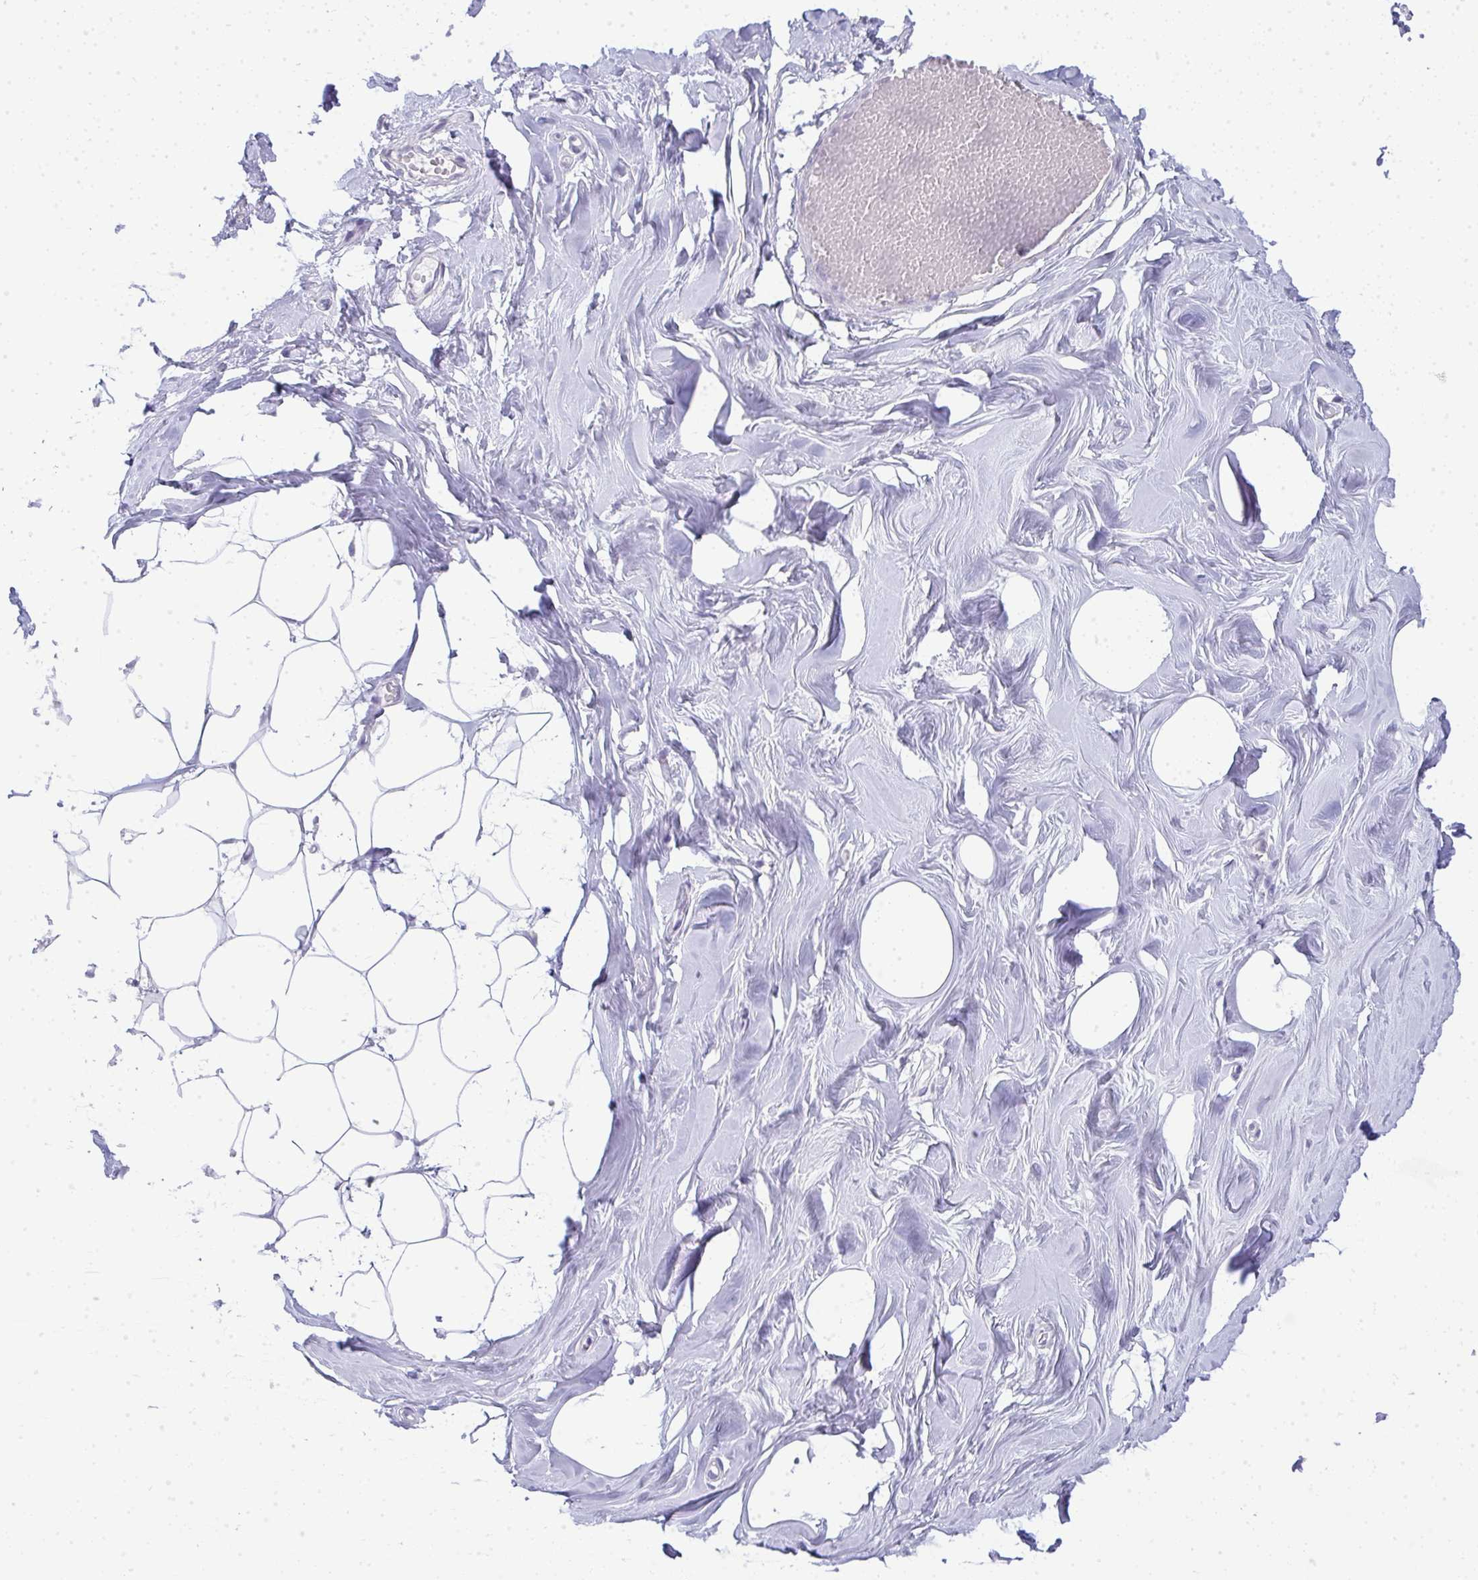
{"staining": {"intensity": "negative", "quantity": "none", "location": "none"}, "tissue": "breast", "cell_type": "Adipocytes", "image_type": "normal", "snomed": [{"axis": "morphology", "description": "Normal tissue, NOS"}, {"axis": "topography", "description": "Breast"}], "caption": "Immunohistochemical staining of benign human breast shows no significant staining in adipocytes.", "gene": "VPS4B", "patient": {"sex": "female", "age": 27}}